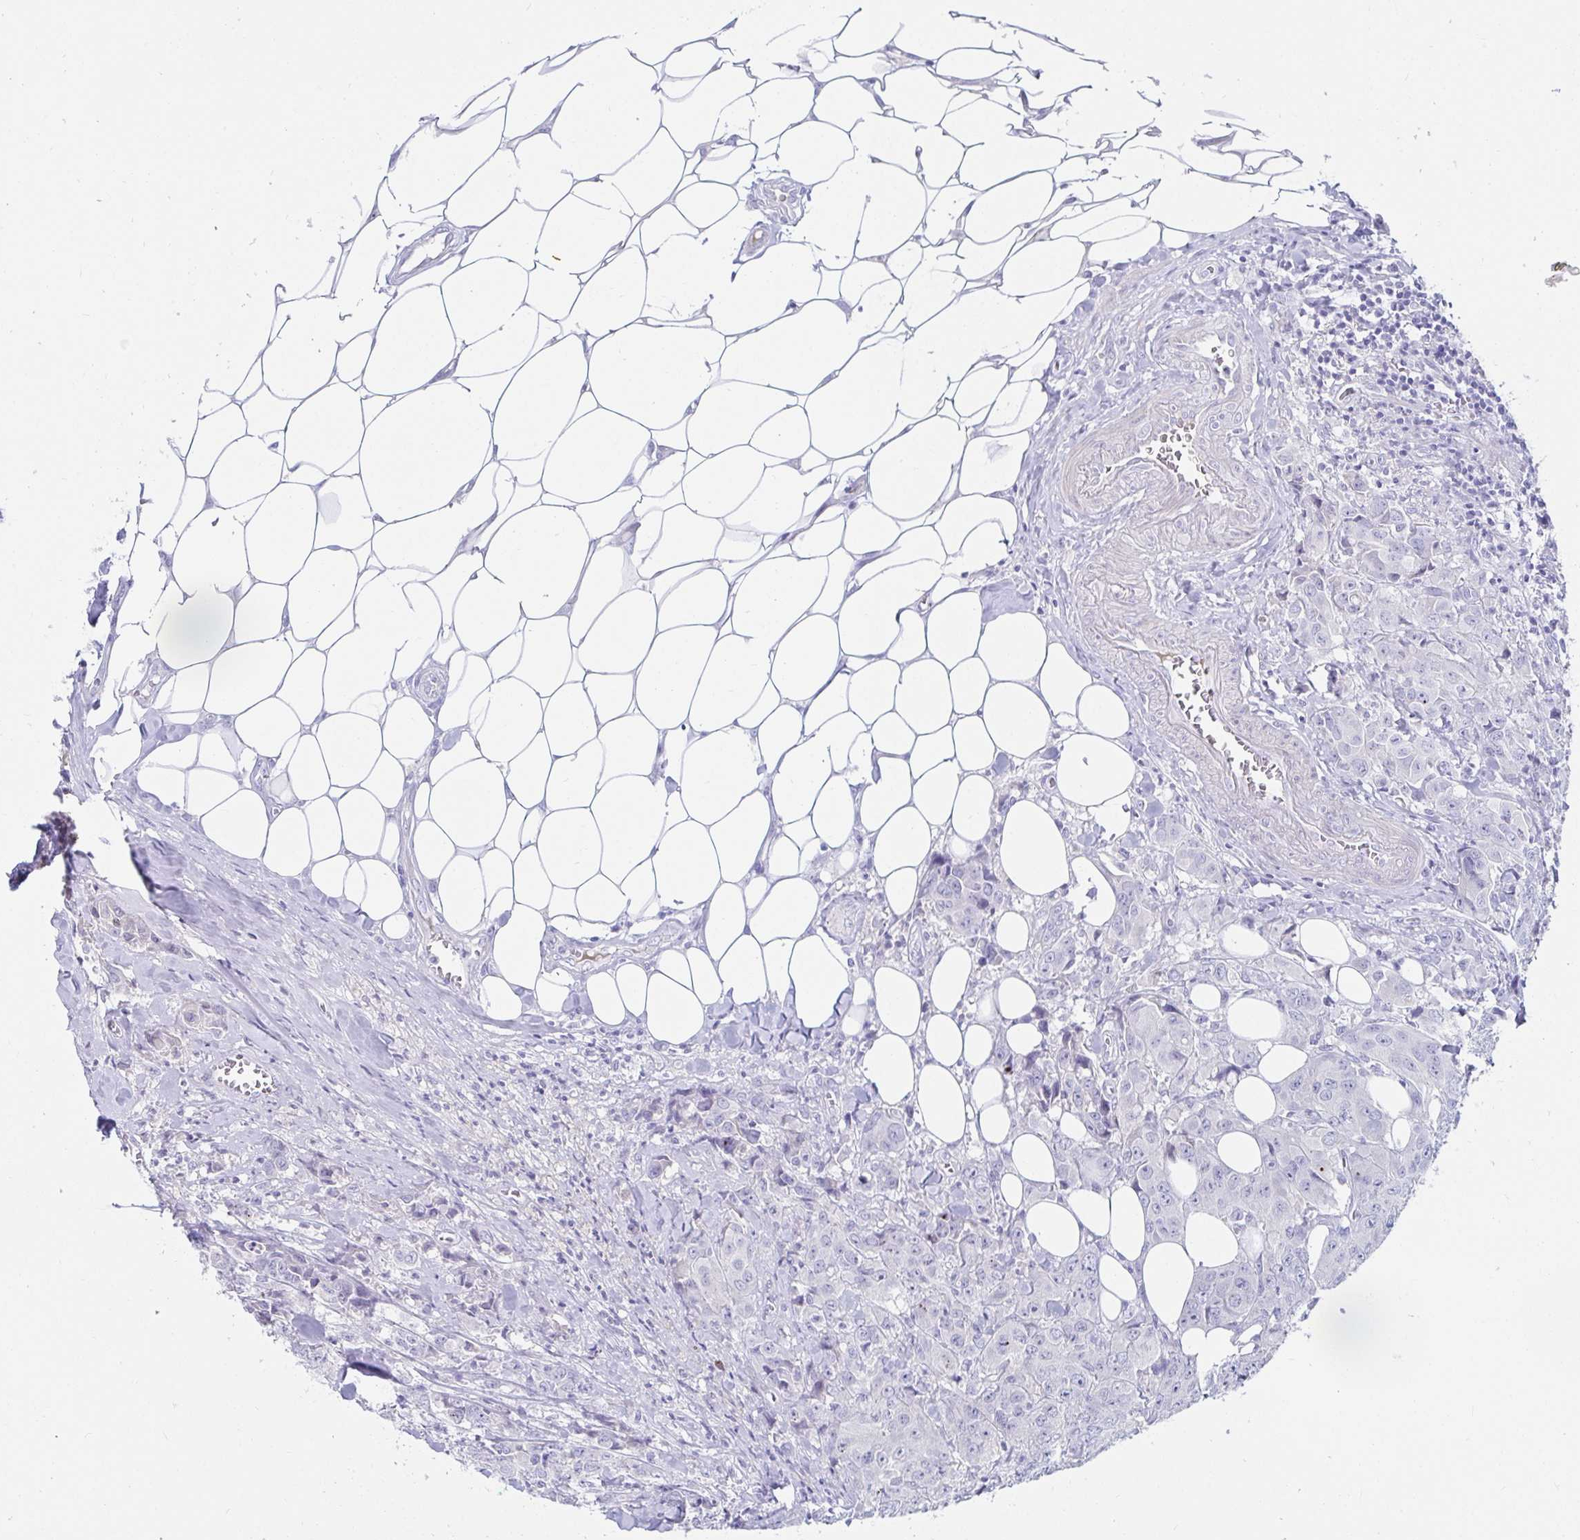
{"staining": {"intensity": "negative", "quantity": "none", "location": "none"}, "tissue": "breast cancer", "cell_type": "Tumor cells", "image_type": "cancer", "snomed": [{"axis": "morphology", "description": "Normal tissue, NOS"}, {"axis": "morphology", "description": "Duct carcinoma"}, {"axis": "topography", "description": "Breast"}], "caption": "A high-resolution image shows immunohistochemistry (IHC) staining of breast infiltrating ductal carcinoma, which reveals no significant staining in tumor cells.", "gene": "C4orf17", "patient": {"sex": "female", "age": 43}}